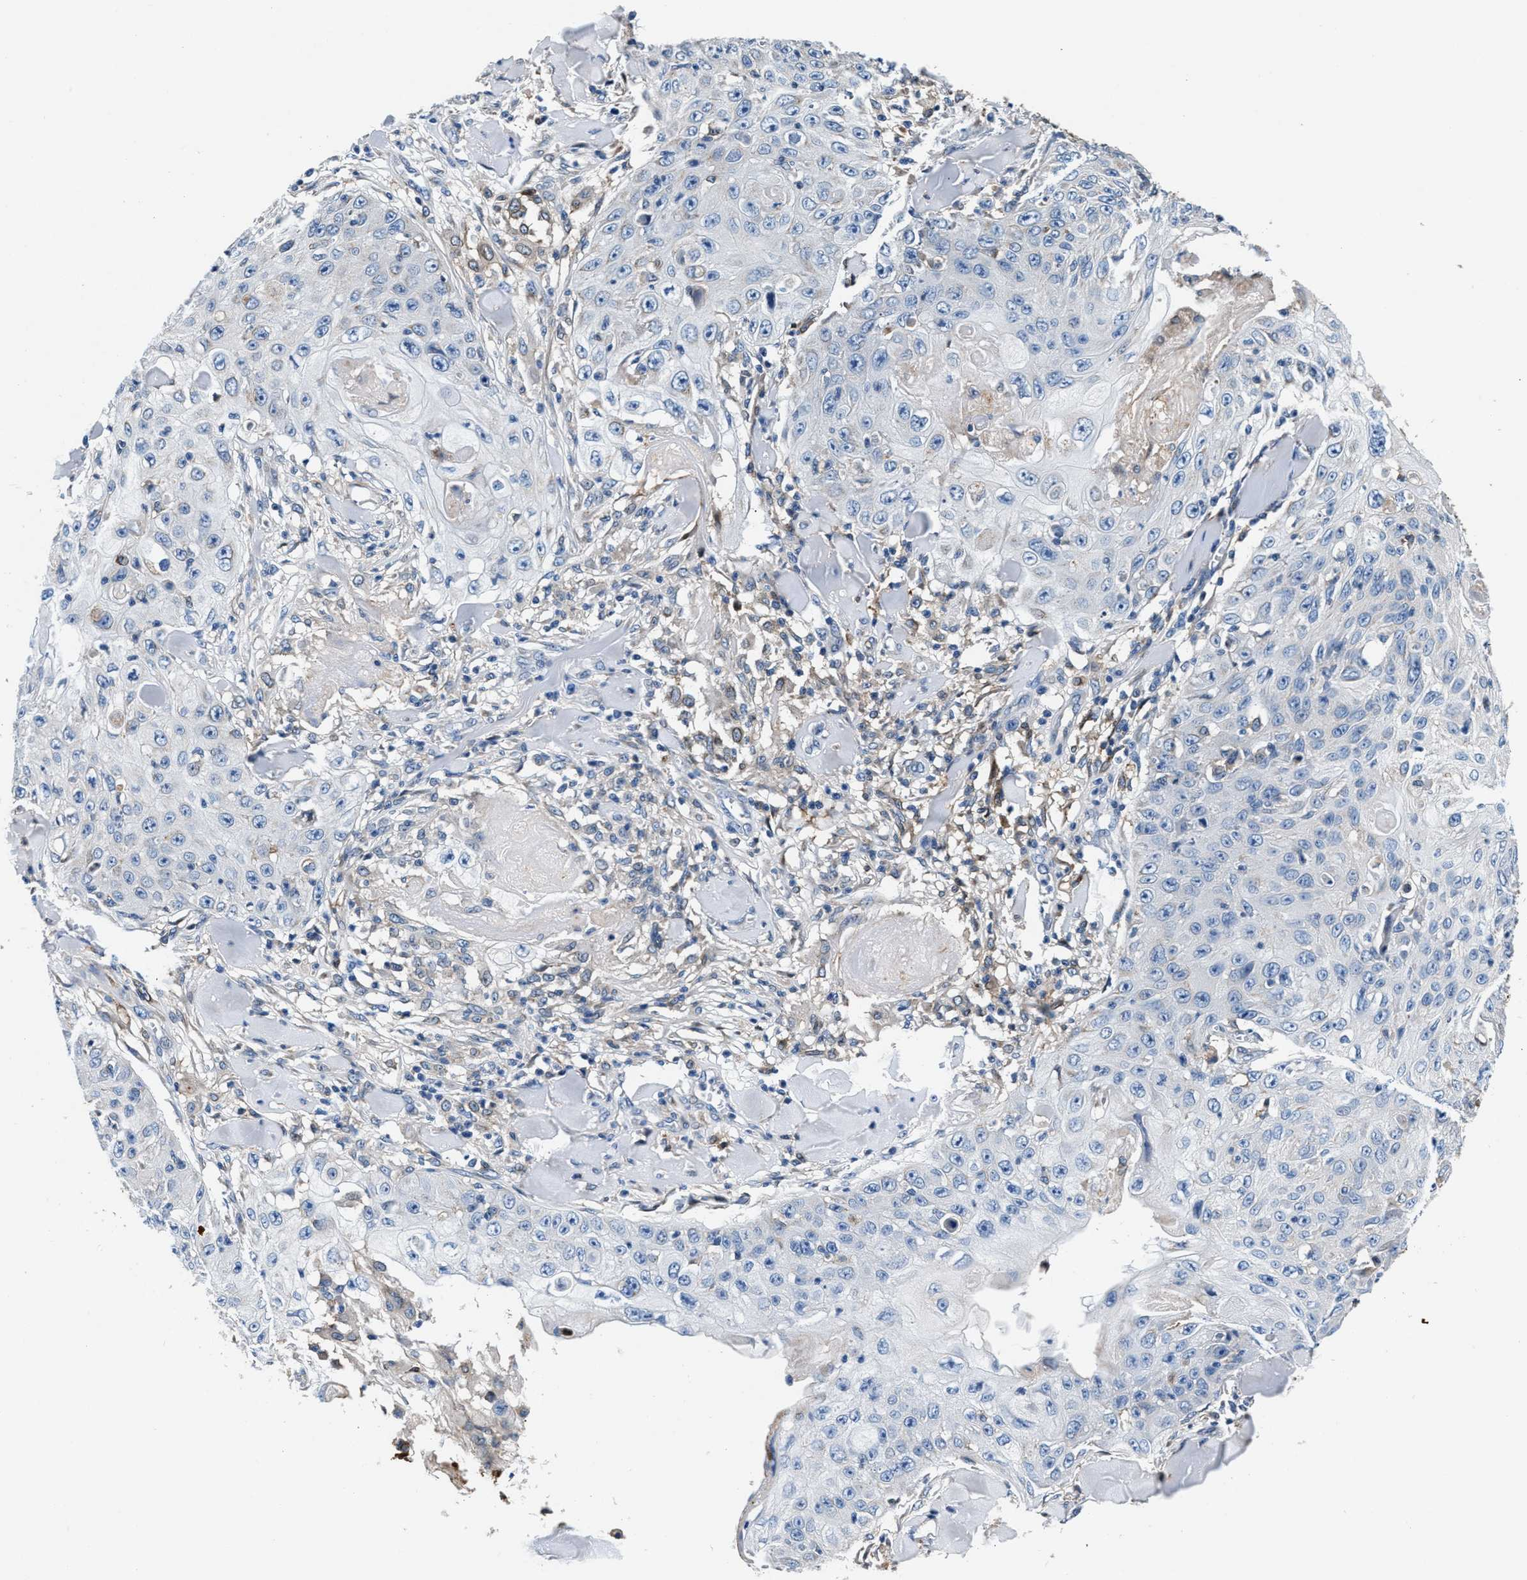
{"staining": {"intensity": "negative", "quantity": "none", "location": "none"}, "tissue": "skin cancer", "cell_type": "Tumor cells", "image_type": "cancer", "snomed": [{"axis": "morphology", "description": "Squamous cell carcinoma, NOS"}, {"axis": "topography", "description": "Skin"}], "caption": "IHC image of squamous cell carcinoma (skin) stained for a protein (brown), which reveals no positivity in tumor cells. (Stains: DAB (3,3'-diaminobenzidine) immunohistochemistry (IHC) with hematoxylin counter stain, Microscopy: brightfield microscopy at high magnification).", "gene": "SLFN11", "patient": {"sex": "male", "age": 86}}